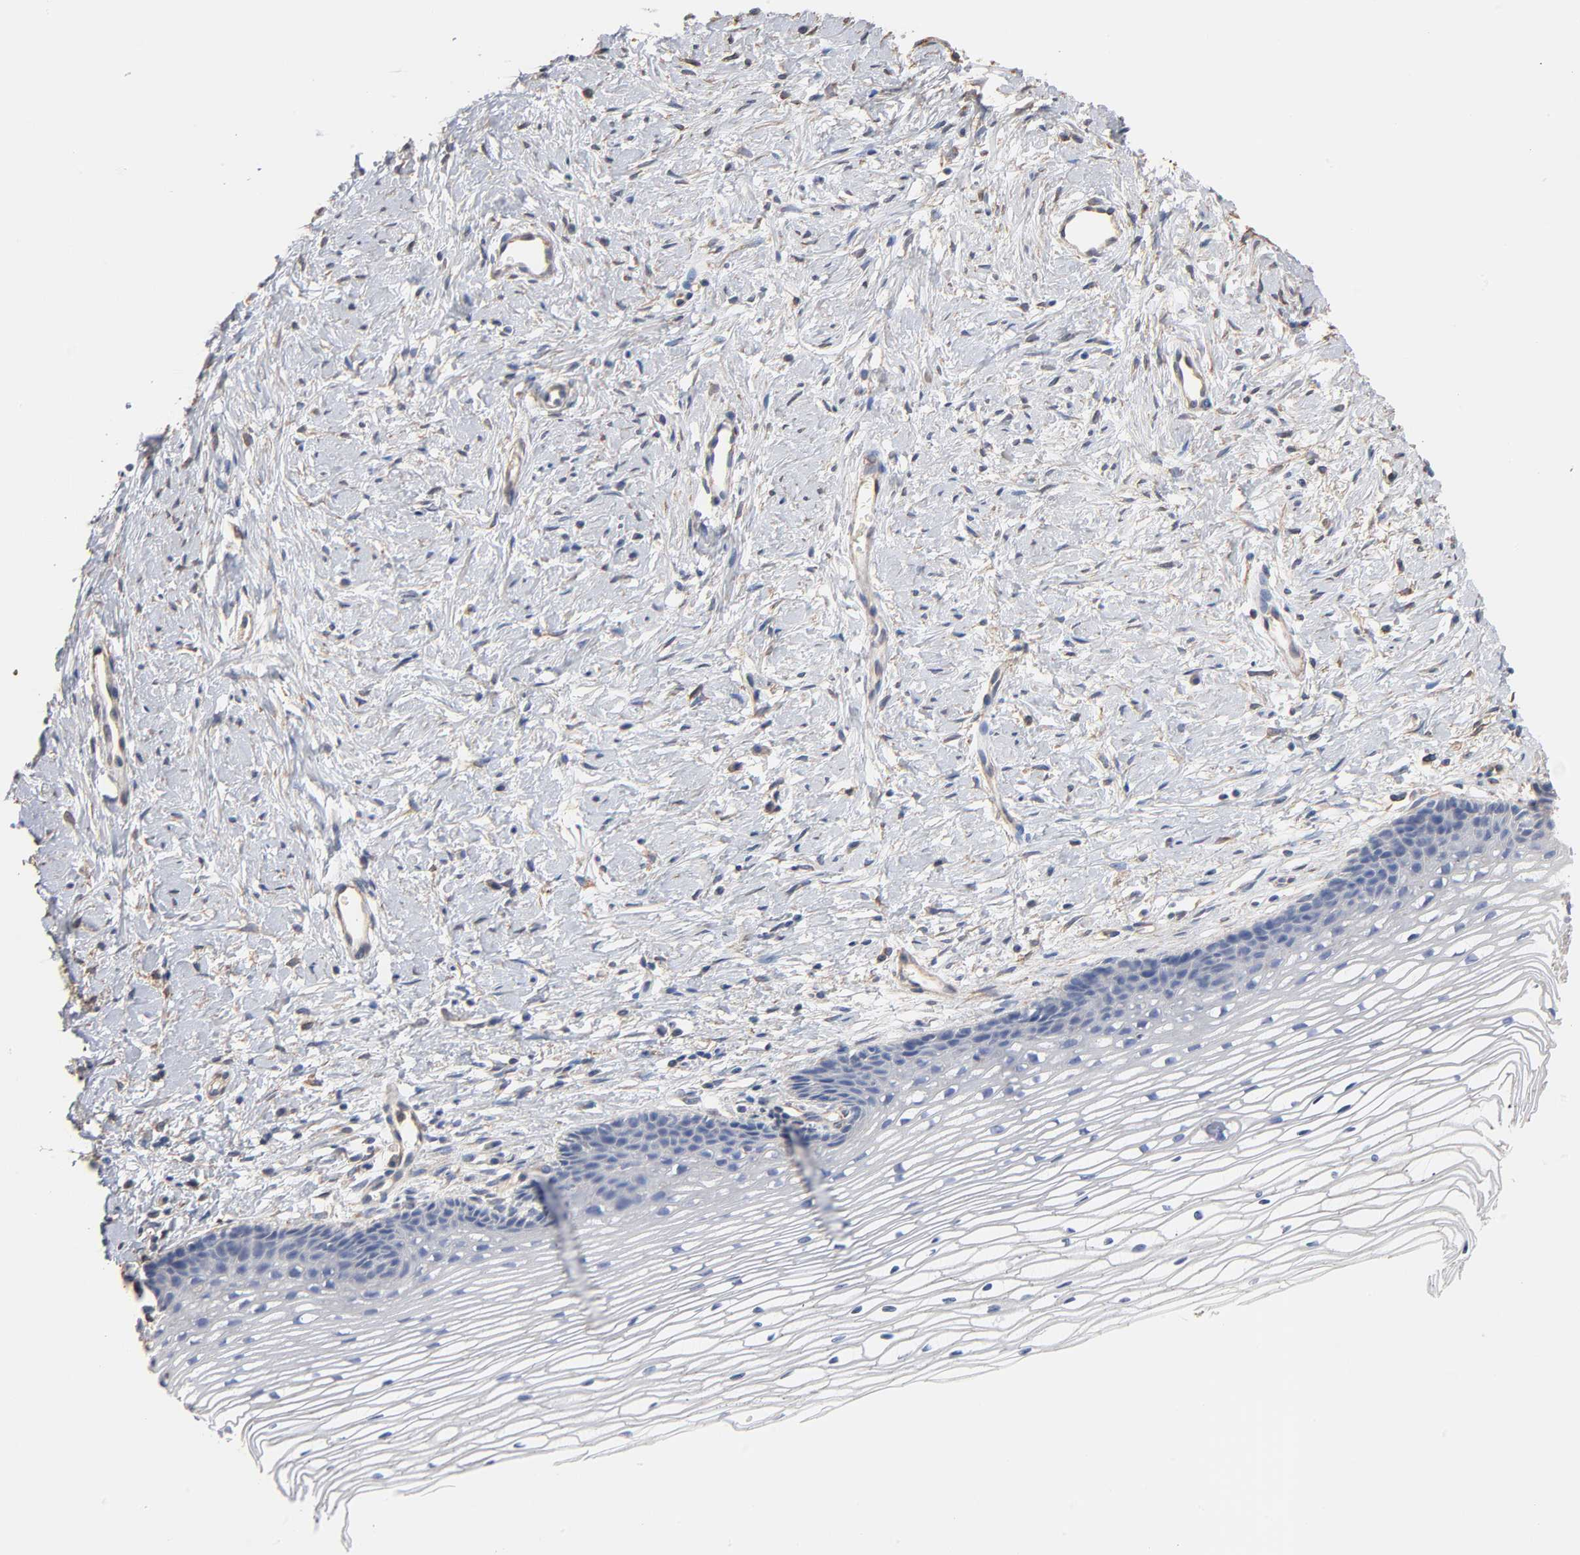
{"staining": {"intensity": "negative", "quantity": "none", "location": "none"}, "tissue": "cervix", "cell_type": "Glandular cells", "image_type": "normal", "snomed": [{"axis": "morphology", "description": "Normal tissue, NOS"}, {"axis": "topography", "description": "Cervix"}], "caption": "Immunohistochemistry histopathology image of normal cervix stained for a protein (brown), which demonstrates no positivity in glandular cells.", "gene": "ABCD4", "patient": {"sex": "female", "age": 77}}